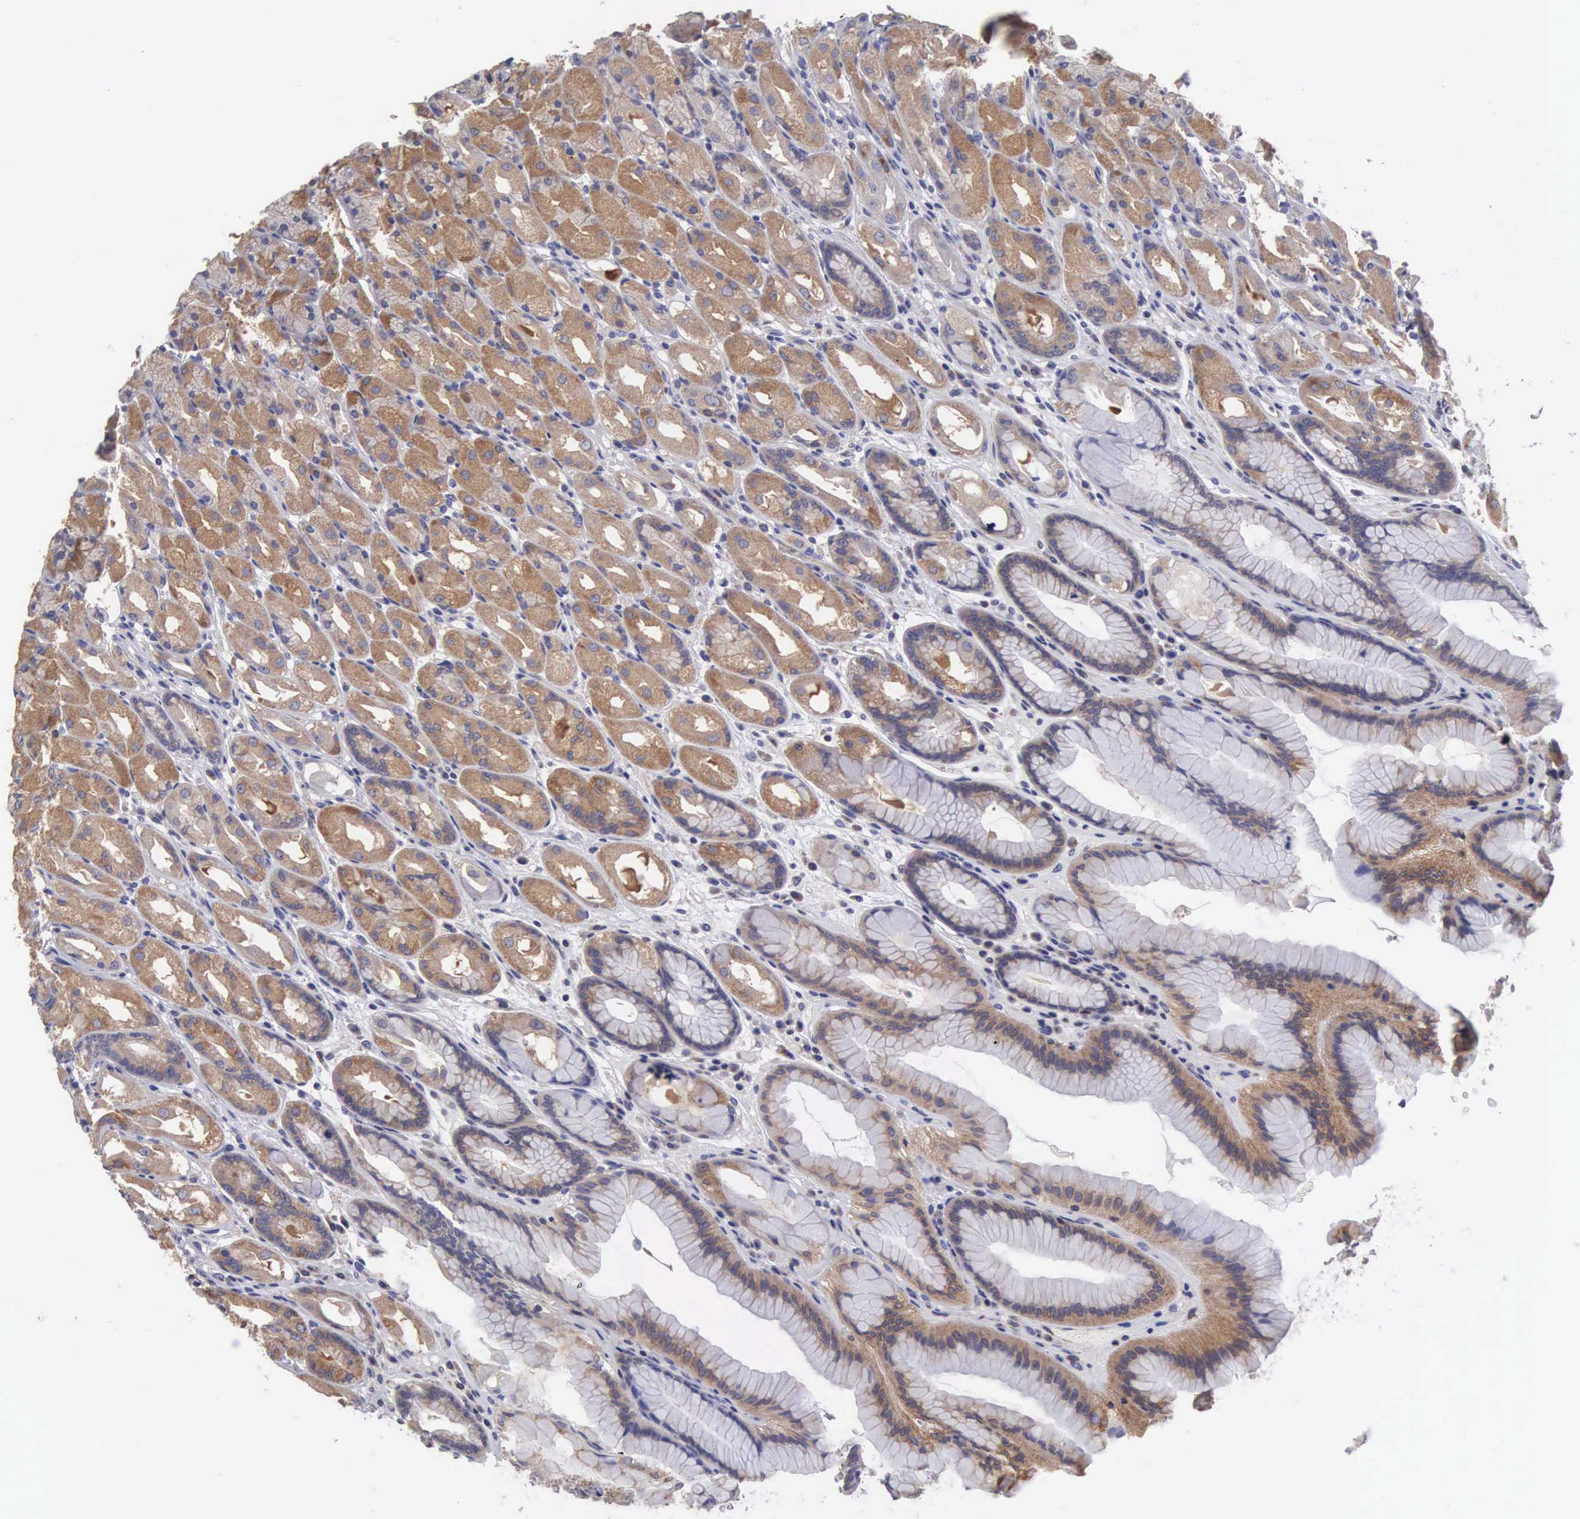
{"staining": {"intensity": "weak", "quantity": "25%-75%", "location": "cytoplasmic/membranous"}, "tissue": "stomach", "cell_type": "Glandular cells", "image_type": "normal", "snomed": [{"axis": "morphology", "description": "Normal tissue, NOS"}, {"axis": "topography", "description": "Stomach, upper"}], "caption": "This image demonstrates immunohistochemistry (IHC) staining of unremarkable human stomach, with low weak cytoplasmic/membranous expression in about 25%-75% of glandular cells.", "gene": "SLITRK4", "patient": {"sex": "female", "age": 75}}